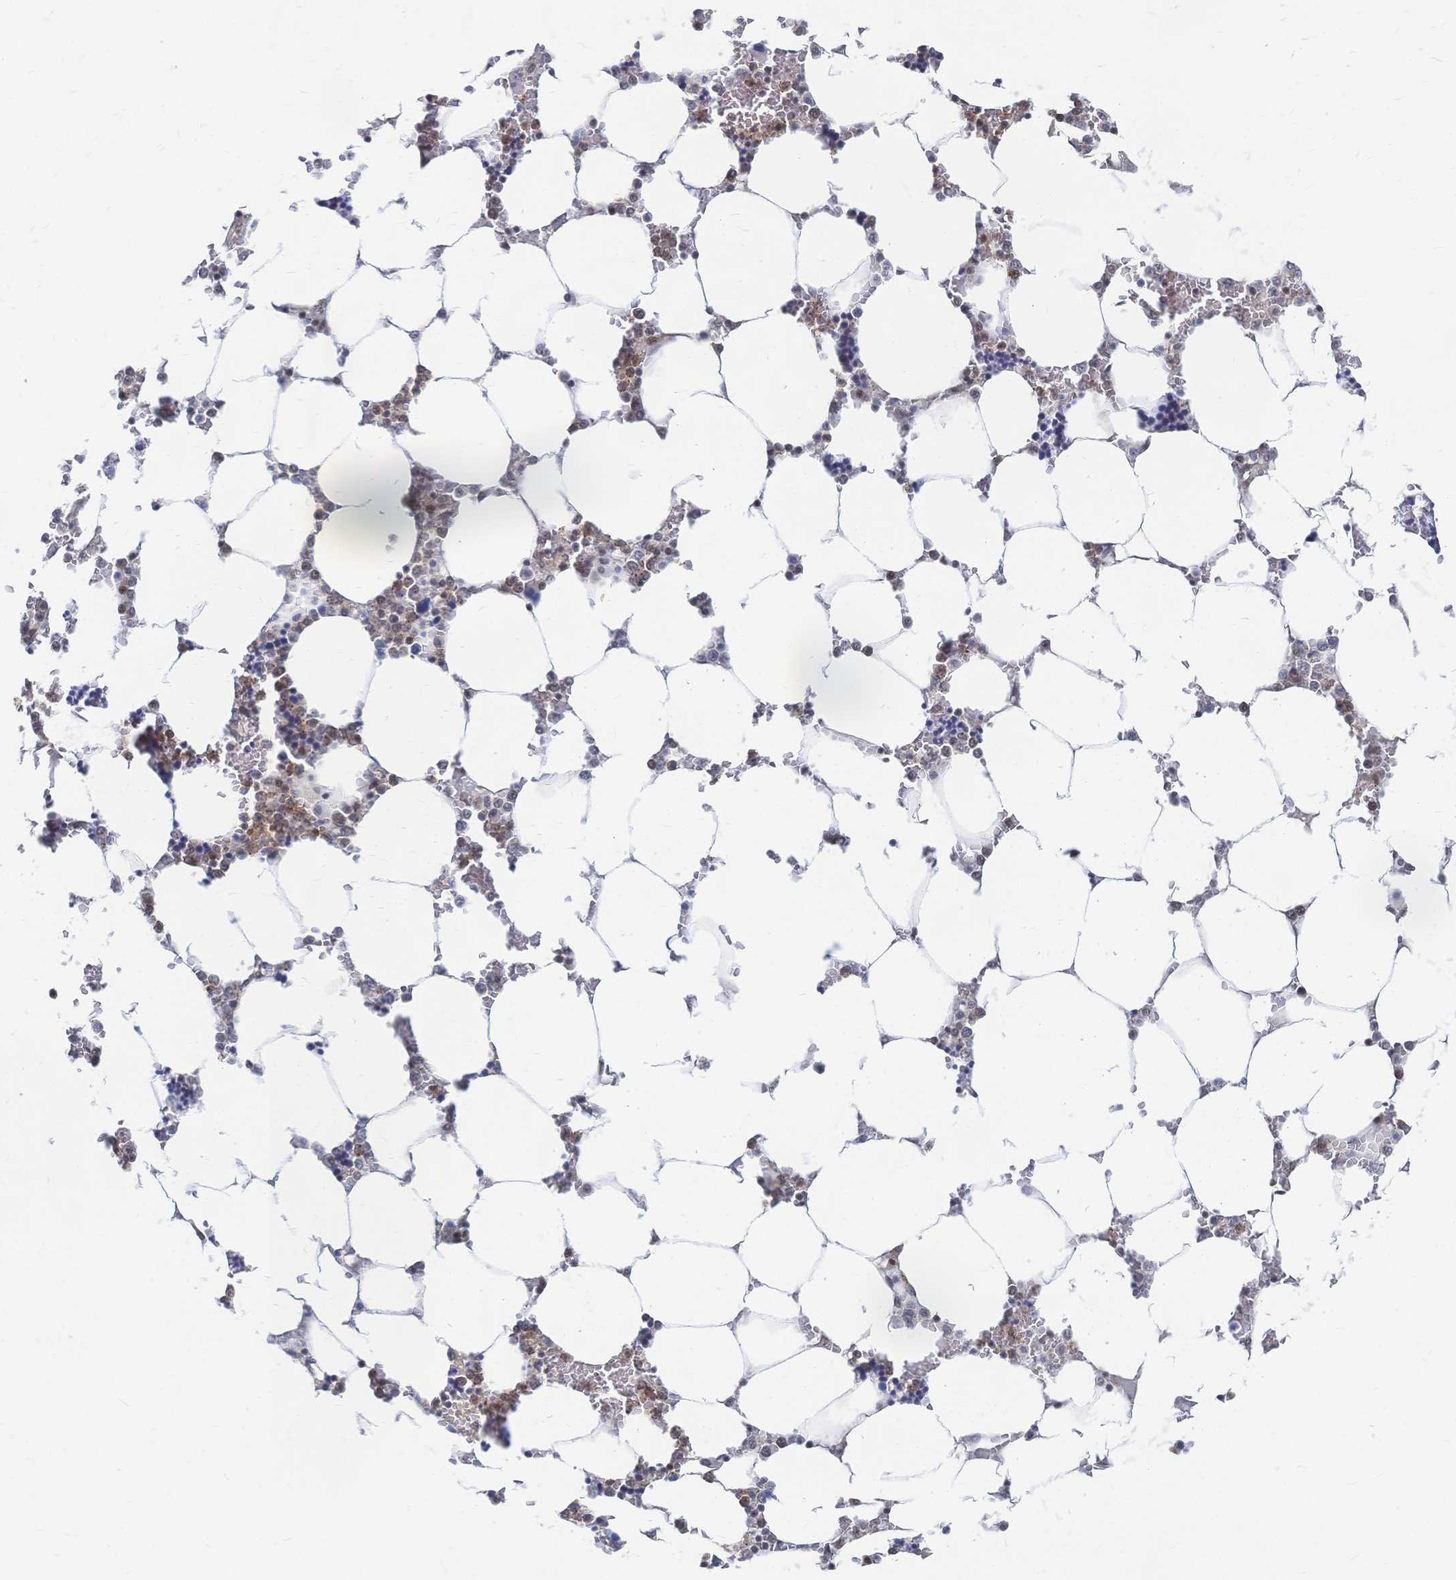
{"staining": {"intensity": "moderate", "quantity": "25%-75%", "location": "cytoplasmic/membranous,nuclear"}, "tissue": "bone marrow", "cell_type": "Hematopoietic cells", "image_type": "normal", "snomed": [{"axis": "morphology", "description": "Normal tissue, NOS"}, {"axis": "topography", "description": "Bone marrow"}], "caption": "Immunohistochemistry (IHC) histopathology image of normal bone marrow: human bone marrow stained using immunohistochemistry (IHC) demonstrates medium levels of moderate protein expression localized specifically in the cytoplasmic/membranous,nuclear of hematopoietic cells, appearing as a cytoplasmic/membranous,nuclear brown color.", "gene": "NELFA", "patient": {"sex": "male", "age": 64}}